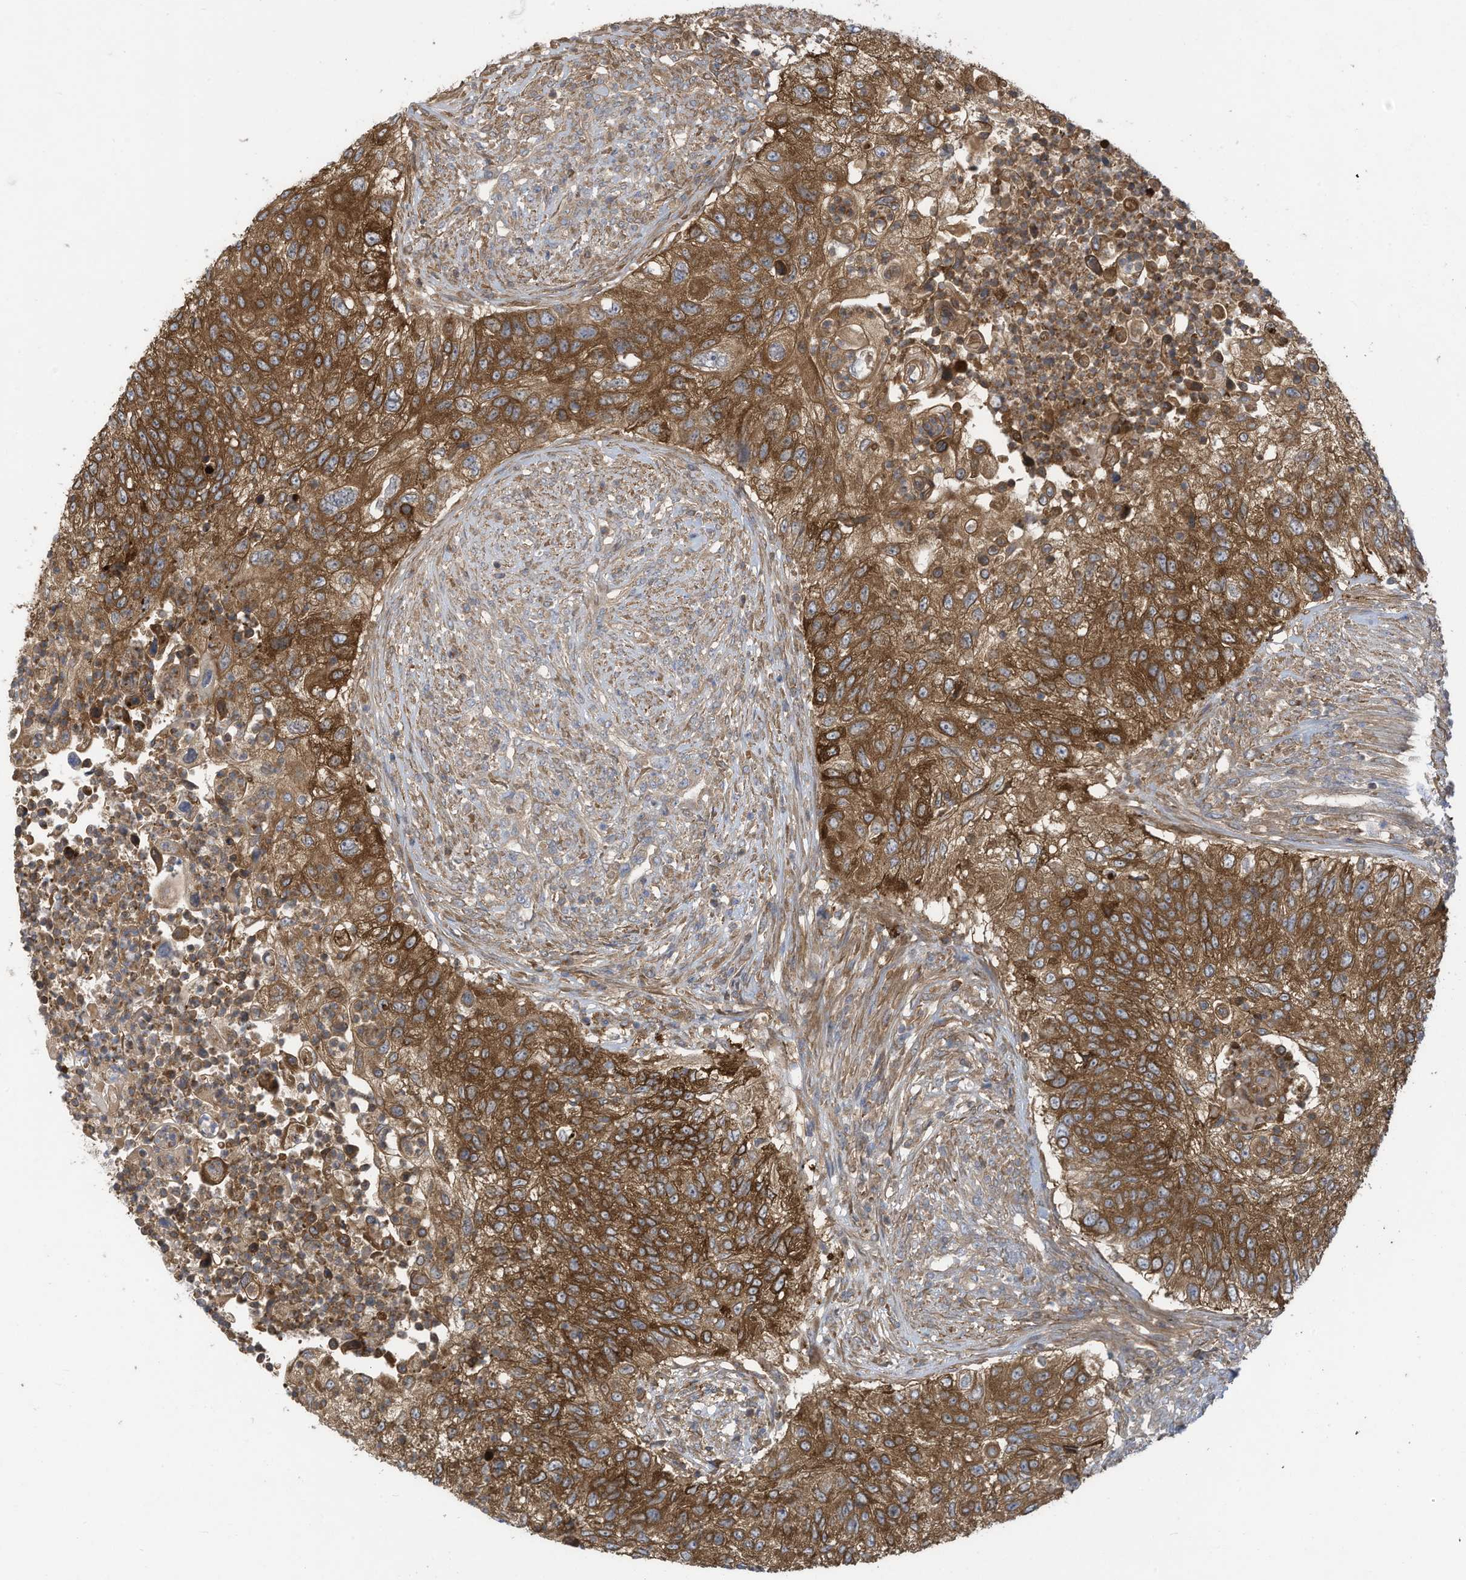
{"staining": {"intensity": "strong", "quantity": ">75%", "location": "cytoplasmic/membranous"}, "tissue": "urothelial cancer", "cell_type": "Tumor cells", "image_type": "cancer", "snomed": [{"axis": "morphology", "description": "Urothelial carcinoma, High grade"}, {"axis": "topography", "description": "Urinary bladder"}], "caption": "High-grade urothelial carcinoma stained with DAB immunohistochemistry displays high levels of strong cytoplasmic/membranous positivity in approximately >75% of tumor cells. The protein is stained brown, and the nuclei are stained in blue (DAB IHC with brightfield microscopy, high magnification).", "gene": "ADI1", "patient": {"sex": "female", "age": 60}}